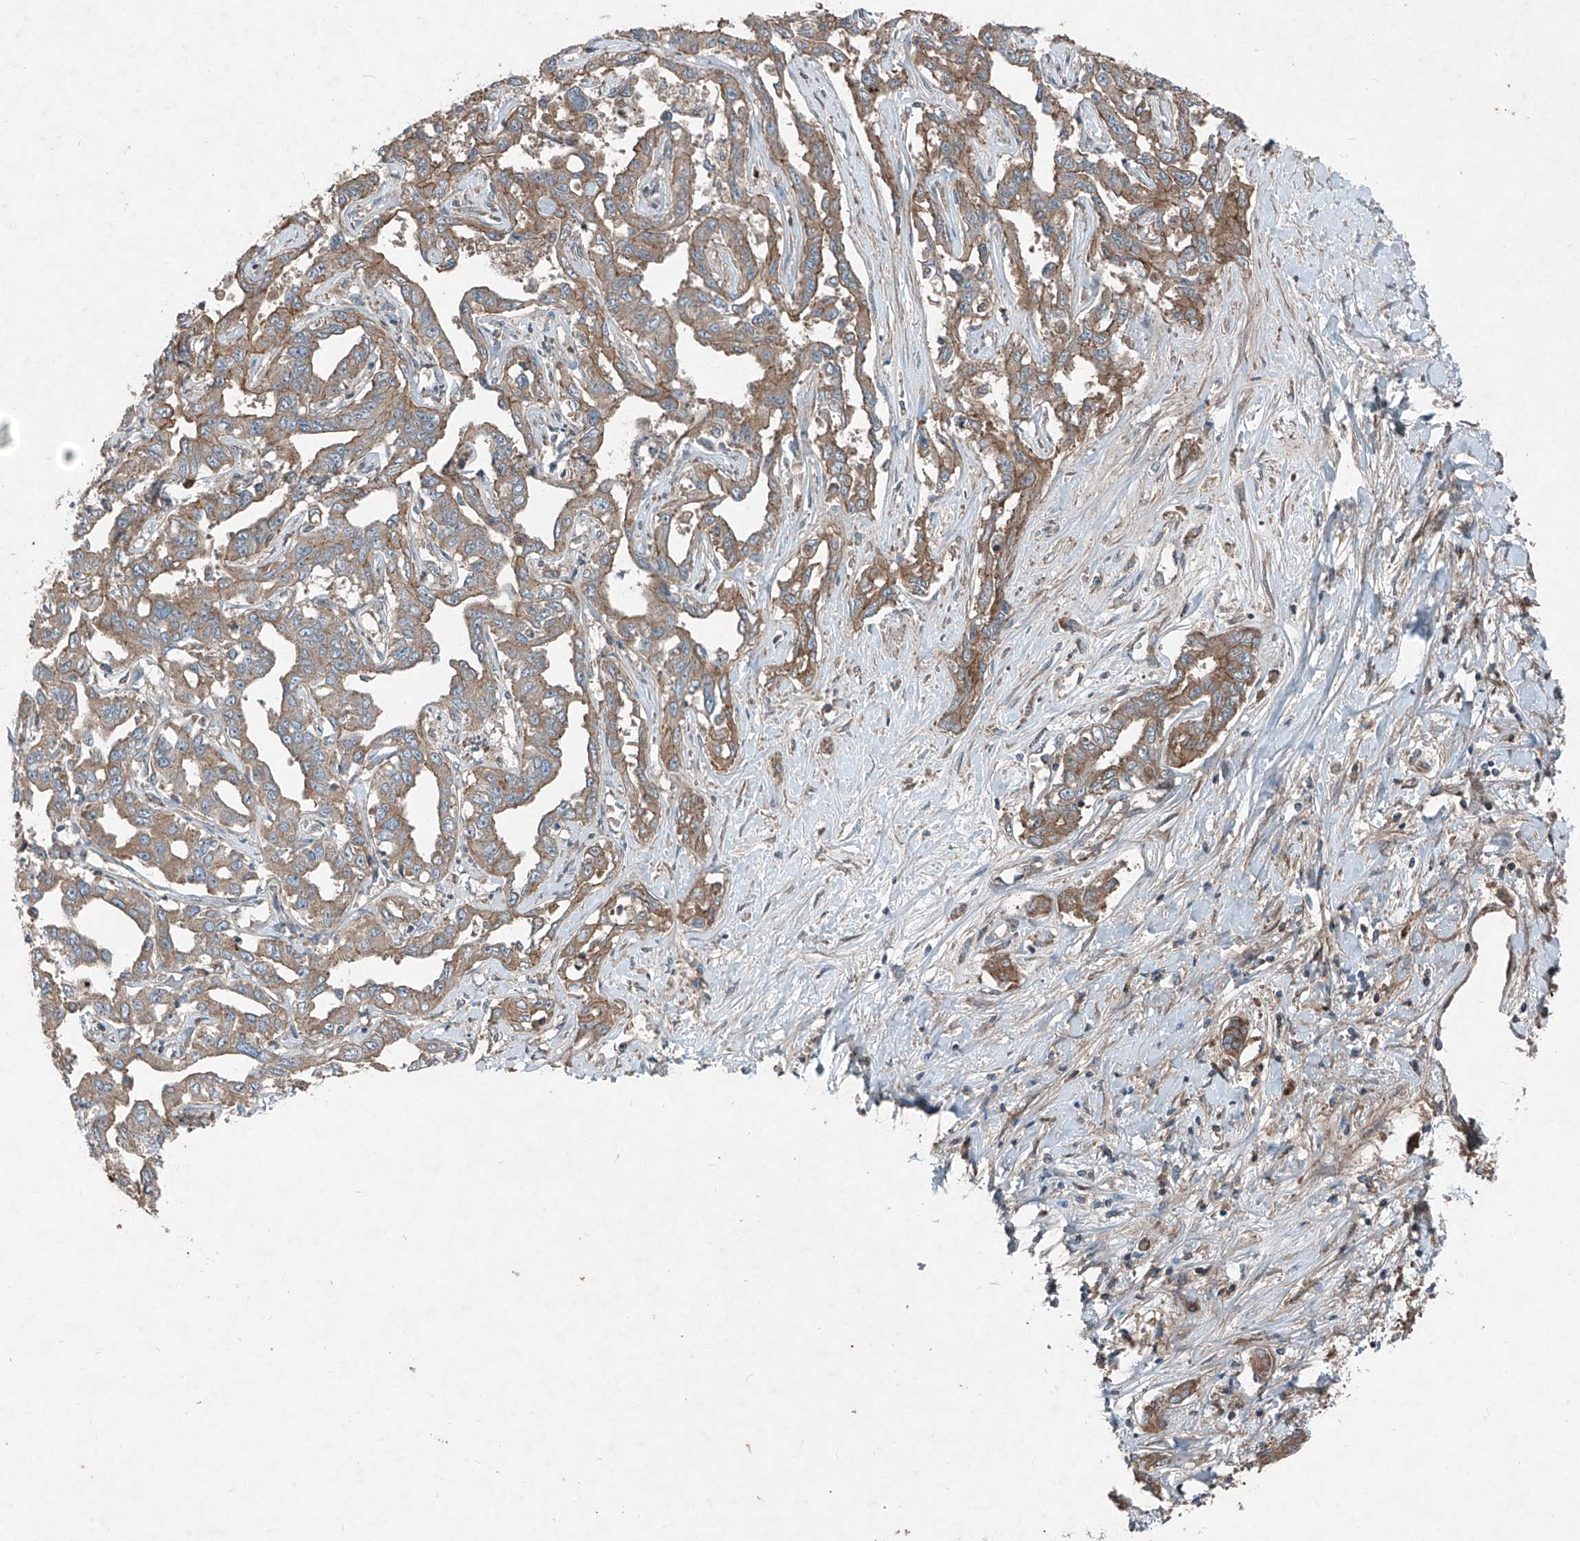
{"staining": {"intensity": "moderate", "quantity": ">75%", "location": "cytoplasmic/membranous"}, "tissue": "liver cancer", "cell_type": "Tumor cells", "image_type": "cancer", "snomed": [{"axis": "morphology", "description": "Cholangiocarcinoma"}, {"axis": "topography", "description": "Liver"}], "caption": "Protein expression analysis of liver cancer (cholangiocarcinoma) displays moderate cytoplasmic/membranous positivity in approximately >75% of tumor cells.", "gene": "FOXRED2", "patient": {"sex": "male", "age": 59}}